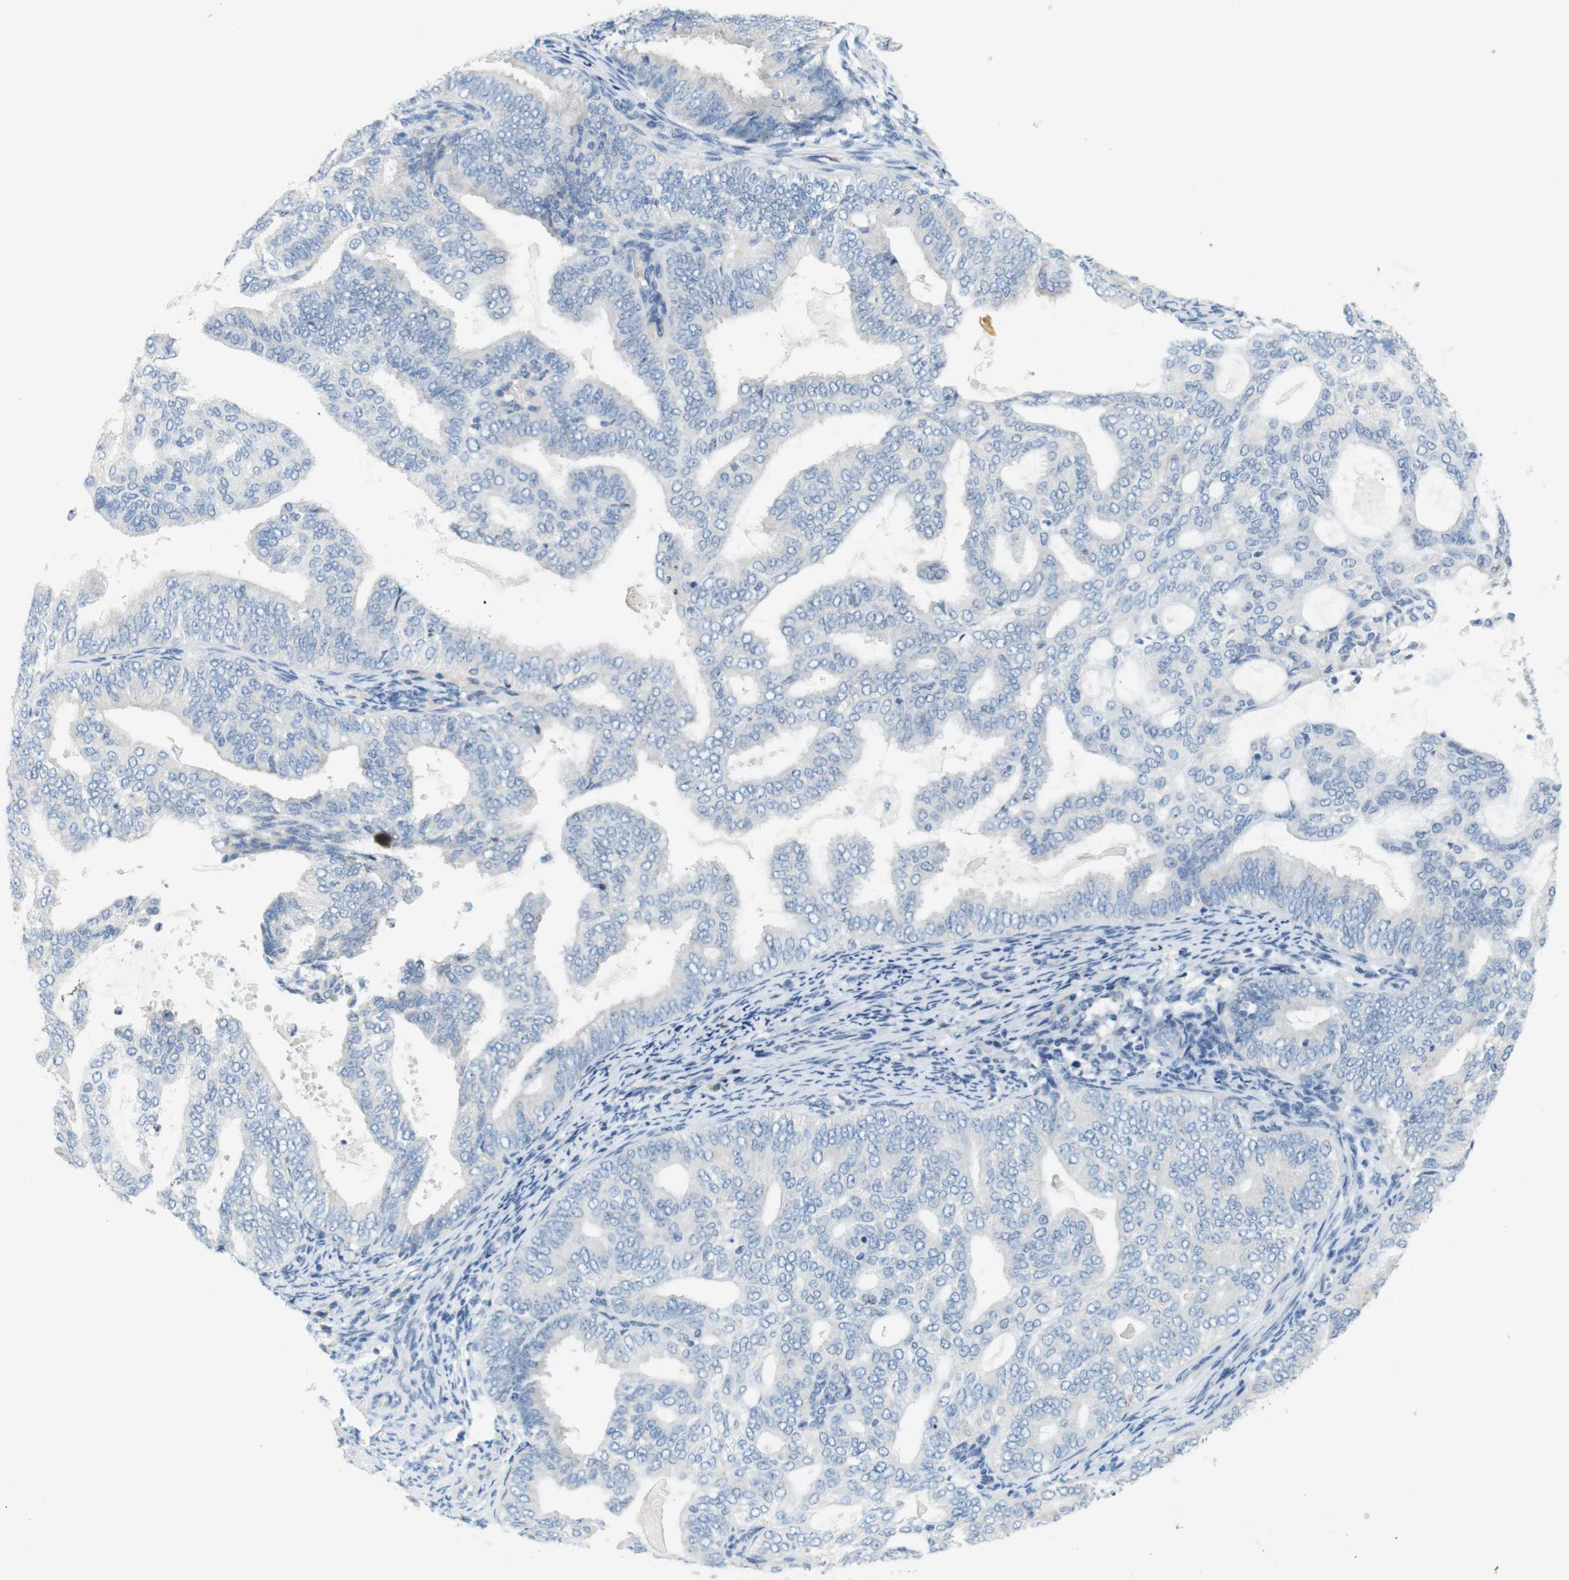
{"staining": {"intensity": "negative", "quantity": "none", "location": "none"}, "tissue": "endometrial cancer", "cell_type": "Tumor cells", "image_type": "cancer", "snomed": [{"axis": "morphology", "description": "Adenocarcinoma, NOS"}, {"axis": "topography", "description": "Endometrium"}], "caption": "Human endometrial cancer stained for a protein using IHC shows no staining in tumor cells.", "gene": "LRRK2", "patient": {"sex": "female", "age": 58}}